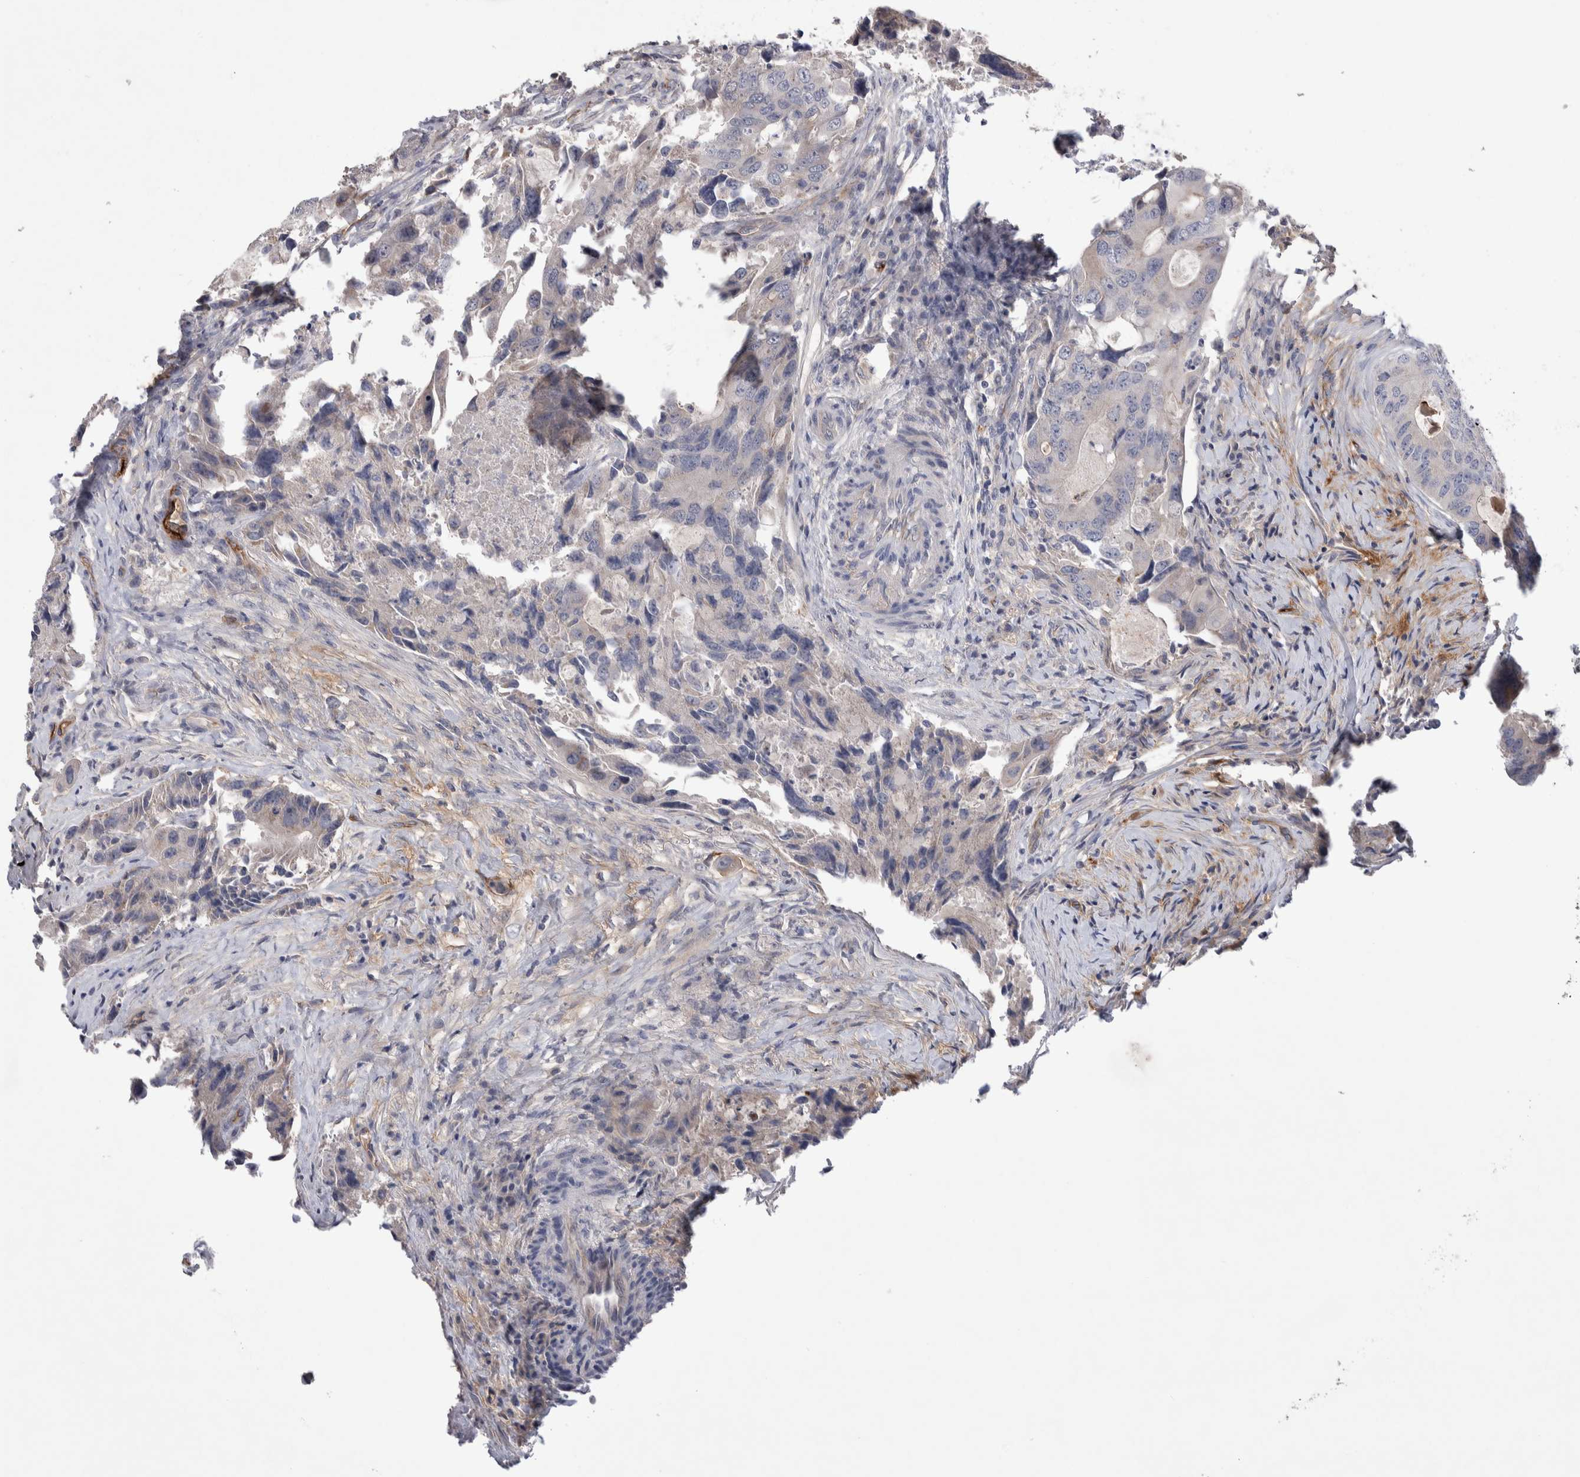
{"staining": {"intensity": "negative", "quantity": "none", "location": "none"}, "tissue": "colorectal cancer", "cell_type": "Tumor cells", "image_type": "cancer", "snomed": [{"axis": "morphology", "description": "Adenocarcinoma, NOS"}, {"axis": "topography", "description": "Colon"}], "caption": "An image of colorectal cancer stained for a protein exhibits no brown staining in tumor cells. (Stains: DAB (3,3'-diaminobenzidine) immunohistochemistry (IHC) with hematoxylin counter stain, Microscopy: brightfield microscopy at high magnification).", "gene": "CEP131", "patient": {"sex": "male", "age": 71}}